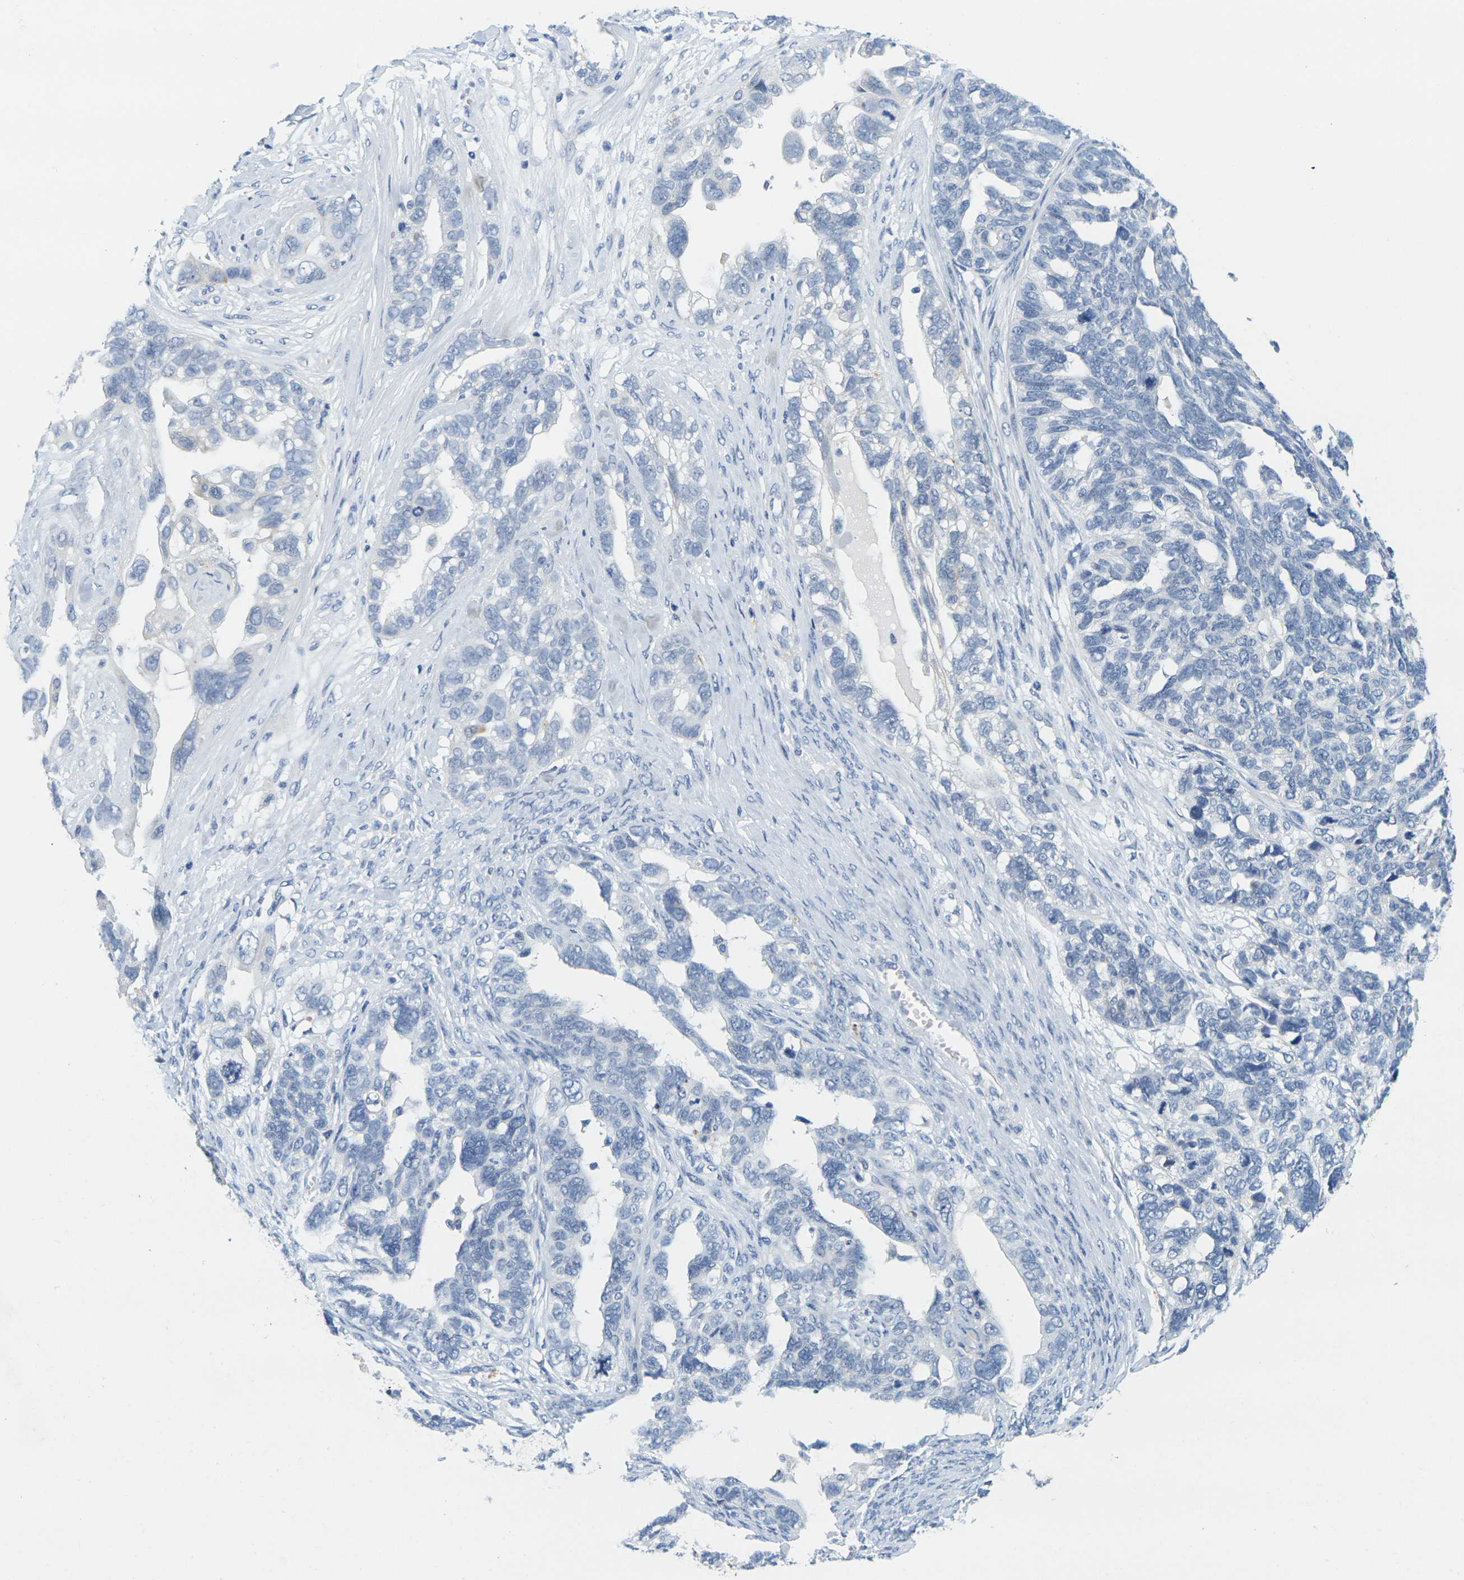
{"staining": {"intensity": "negative", "quantity": "none", "location": "none"}, "tissue": "ovarian cancer", "cell_type": "Tumor cells", "image_type": "cancer", "snomed": [{"axis": "morphology", "description": "Cystadenocarcinoma, serous, NOS"}, {"axis": "topography", "description": "Ovary"}], "caption": "An immunohistochemistry photomicrograph of ovarian cancer is shown. There is no staining in tumor cells of ovarian cancer.", "gene": "KLK5", "patient": {"sex": "female", "age": 79}}